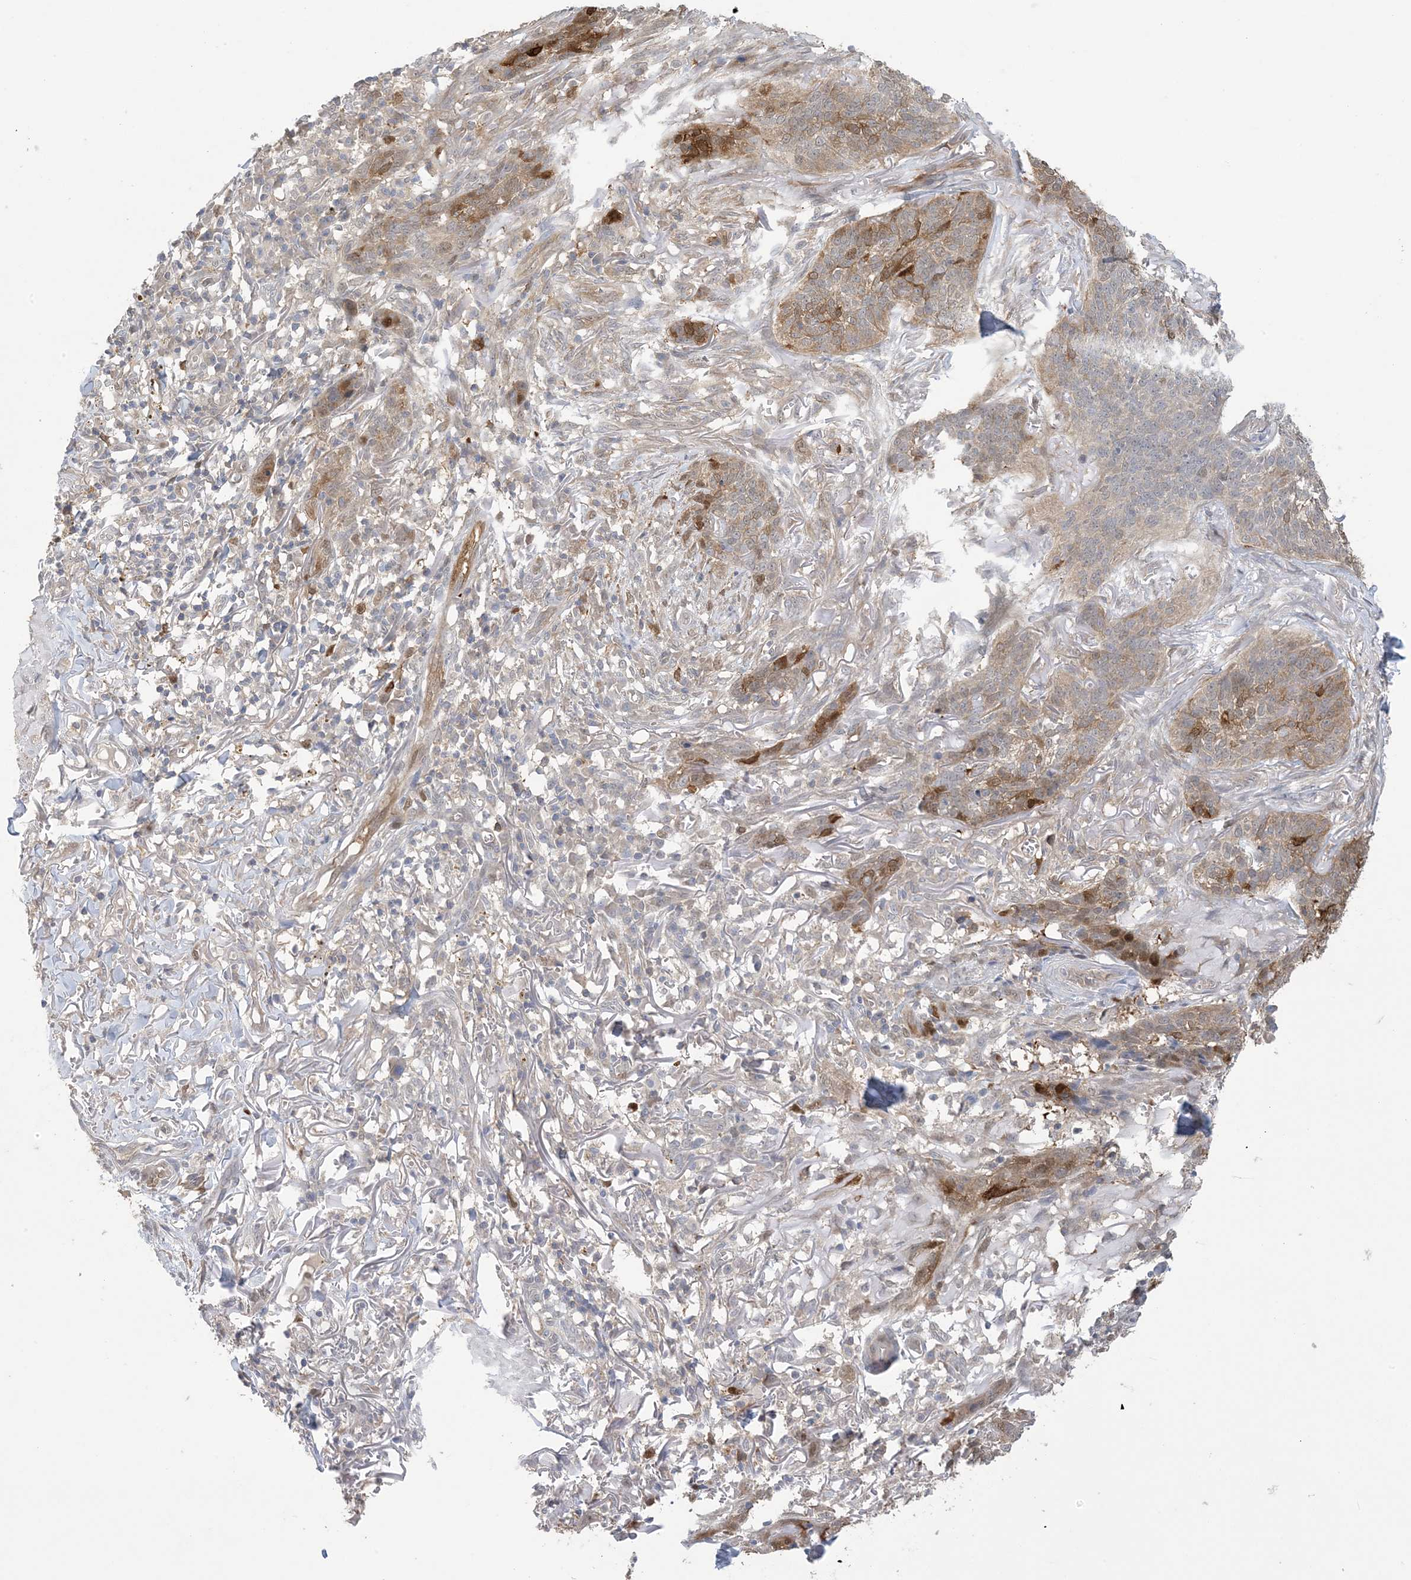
{"staining": {"intensity": "moderate", "quantity": "<25%", "location": "cytoplasmic/membranous"}, "tissue": "skin cancer", "cell_type": "Tumor cells", "image_type": "cancer", "snomed": [{"axis": "morphology", "description": "Basal cell carcinoma"}, {"axis": "topography", "description": "Skin"}], "caption": "Skin basal cell carcinoma stained for a protein displays moderate cytoplasmic/membranous positivity in tumor cells. The staining was performed using DAB to visualize the protein expression in brown, while the nuclei were stained in blue with hematoxylin (Magnification: 20x).", "gene": "HMGCS1", "patient": {"sex": "male", "age": 85}}